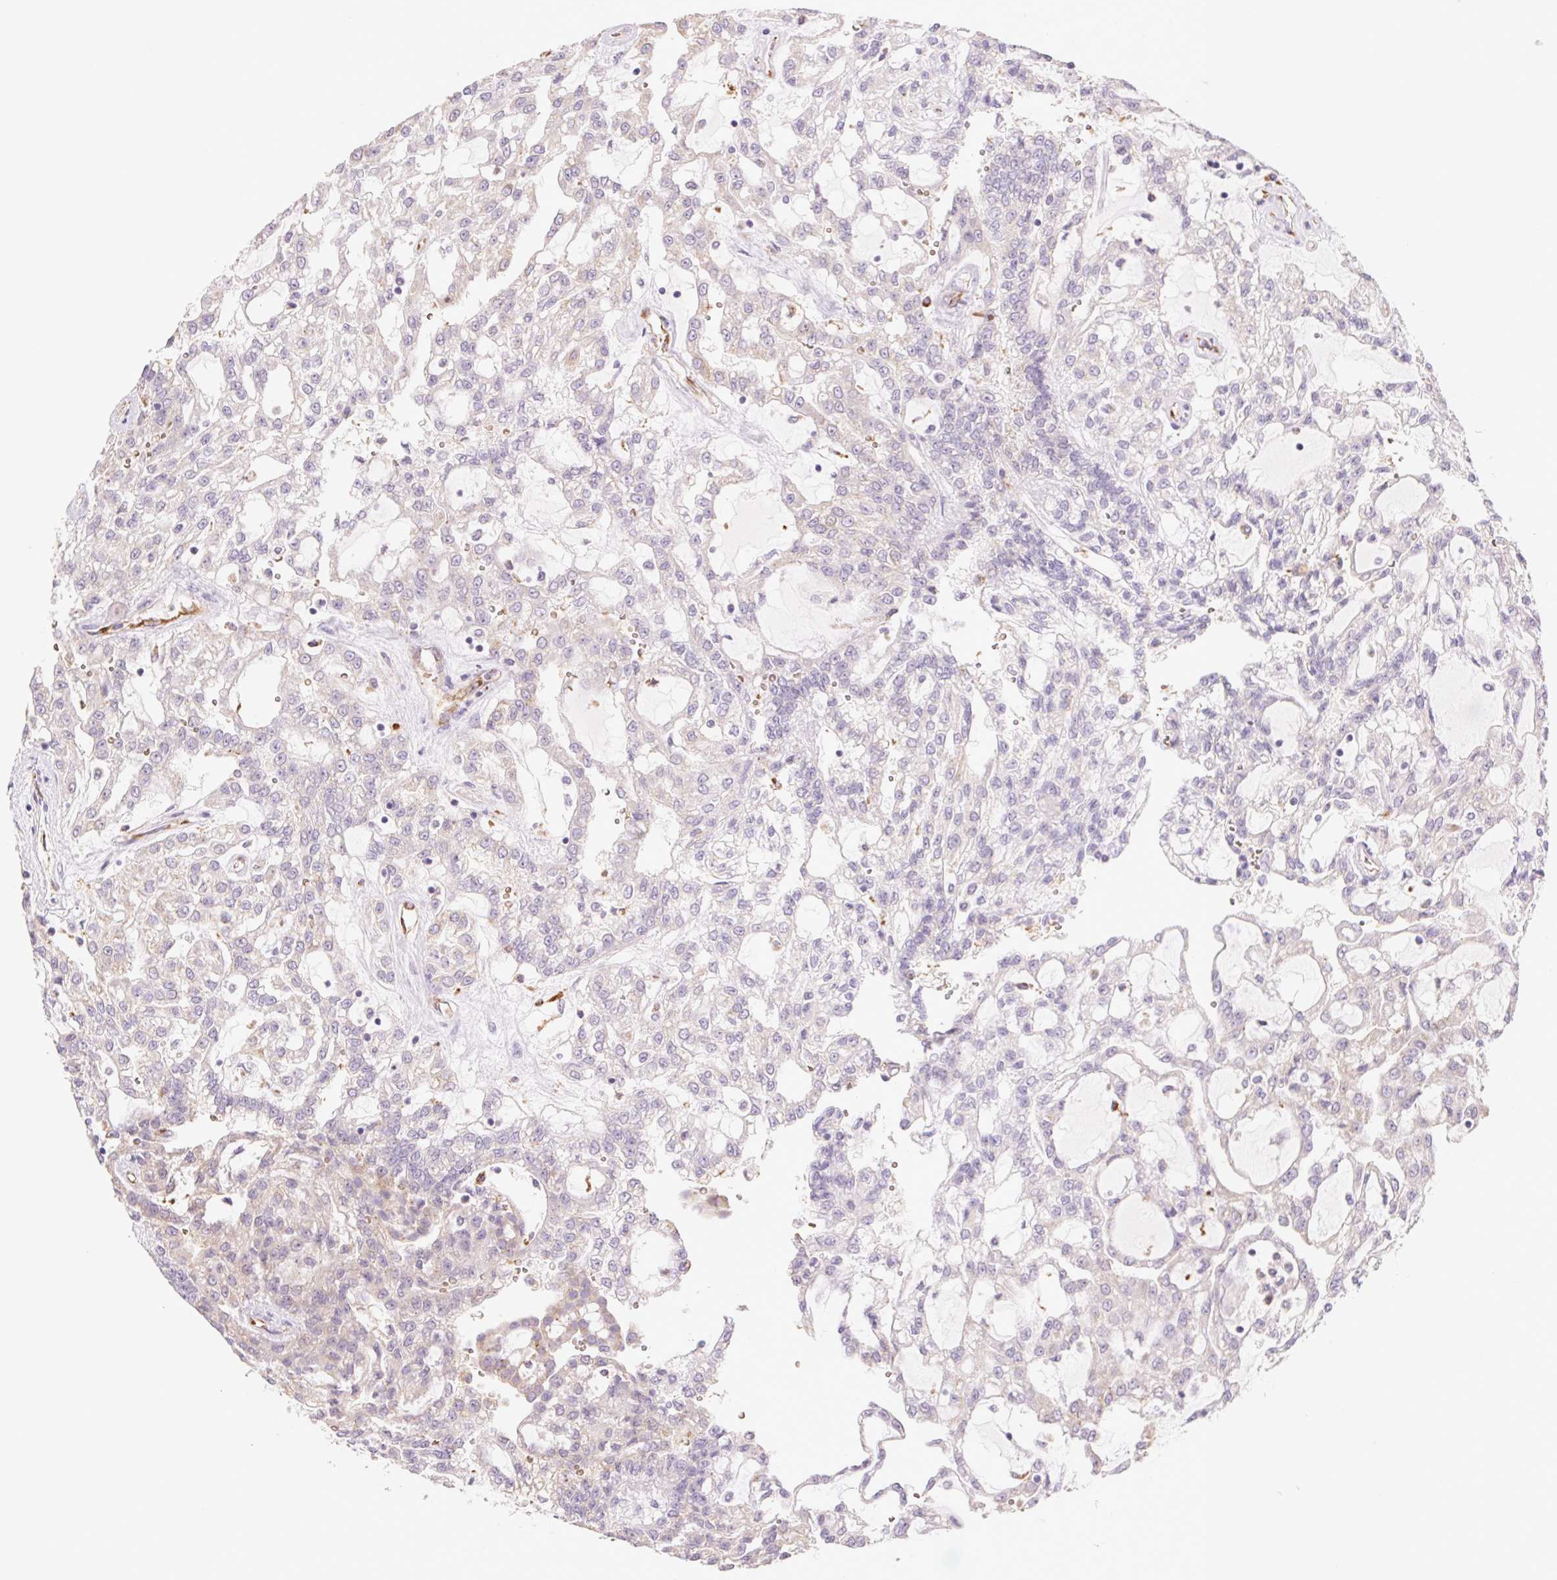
{"staining": {"intensity": "negative", "quantity": "none", "location": "none"}, "tissue": "renal cancer", "cell_type": "Tumor cells", "image_type": "cancer", "snomed": [{"axis": "morphology", "description": "Adenocarcinoma, NOS"}, {"axis": "topography", "description": "Kidney"}], "caption": "This is a image of immunohistochemistry (IHC) staining of renal cancer (adenocarcinoma), which shows no expression in tumor cells.", "gene": "IGFL3", "patient": {"sex": "male", "age": 63}}